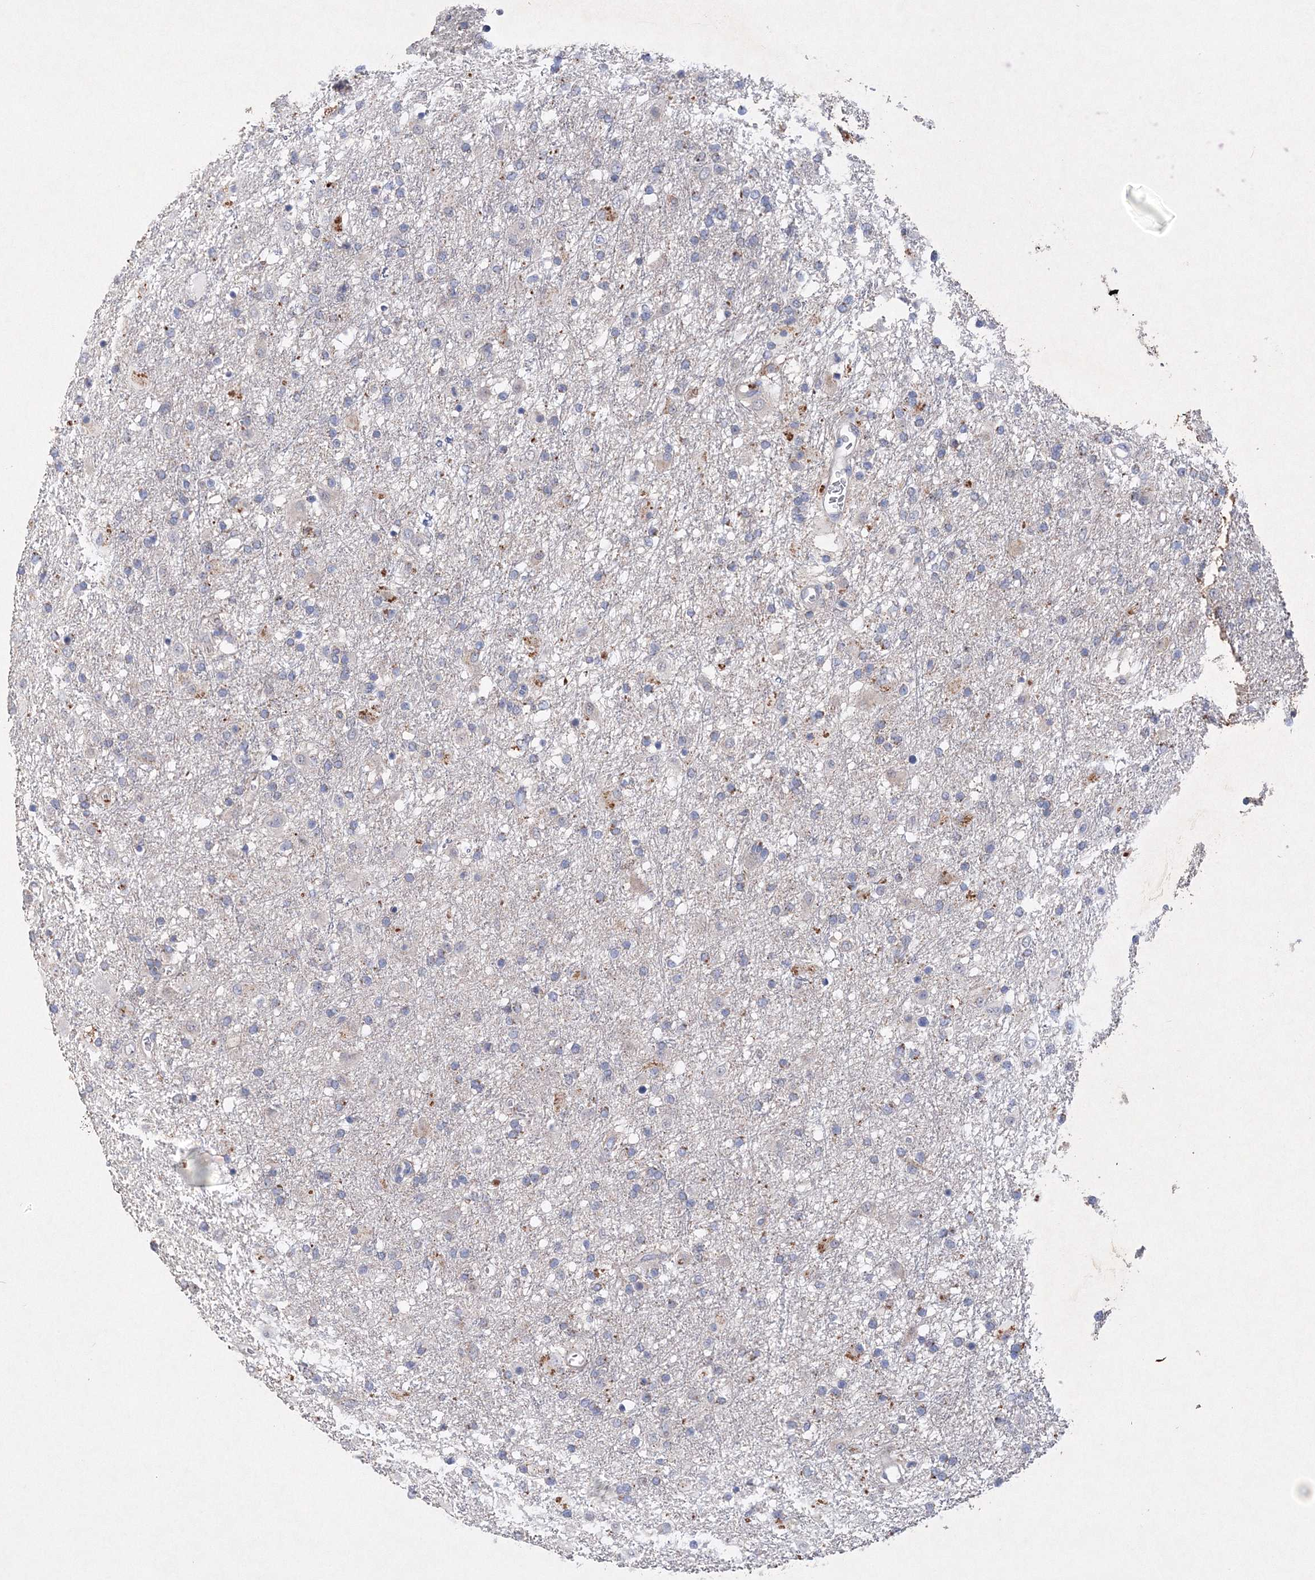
{"staining": {"intensity": "negative", "quantity": "none", "location": "none"}, "tissue": "glioma", "cell_type": "Tumor cells", "image_type": "cancer", "snomed": [{"axis": "morphology", "description": "Glioma, malignant, Low grade"}, {"axis": "topography", "description": "Brain"}], "caption": "A histopathology image of glioma stained for a protein shows no brown staining in tumor cells.", "gene": "GLS", "patient": {"sex": "male", "age": 65}}